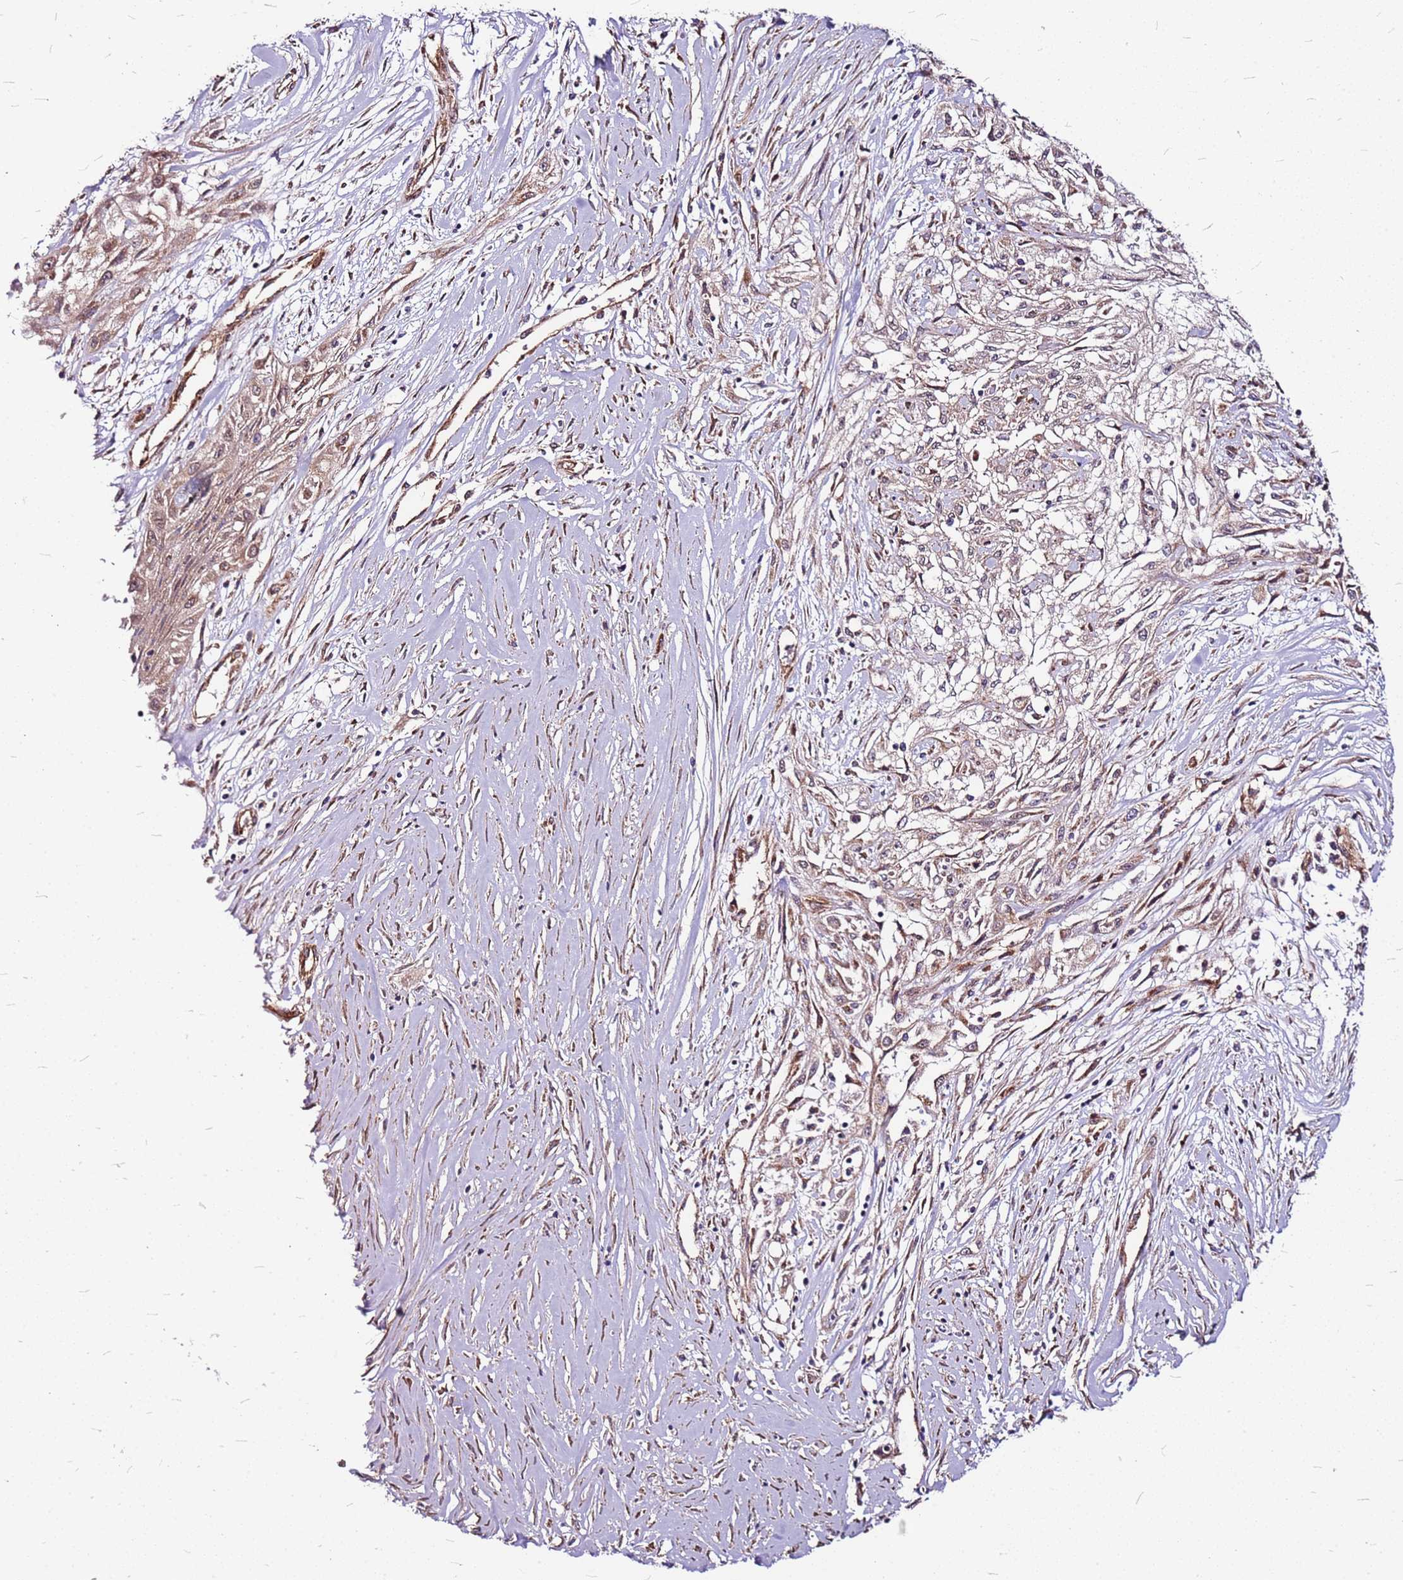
{"staining": {"intensity": "weak", "quantity": "25%-75%", "location": "cytoplasmic/membranous"}, "tissue": "skin cancer", "cell_type": "Tumor cells", "image_type": "cancer", "snomed": [{"axis": "morphology", "description": "Squamous cell carcinoma, NOS"}, {"axis": "morphology", "description": "Squamous cell carcinoma, metastatic, NOS"}, {"axis": "topography", "description": "Skin"}, {"axis": "topography", "description": "Lymph node"}], "caption": "Immunohistochemistry (DAB (3,3'-diaminobenzidine)) staining of human skin cancer (metastatic squamous cell carcinoma) shows weak cytoplasmic/membranous protein expression in about 25%-75% of tumor cells.", "gene": "TOPAZ1", "patient": {"sex": "male", "age": 75}}